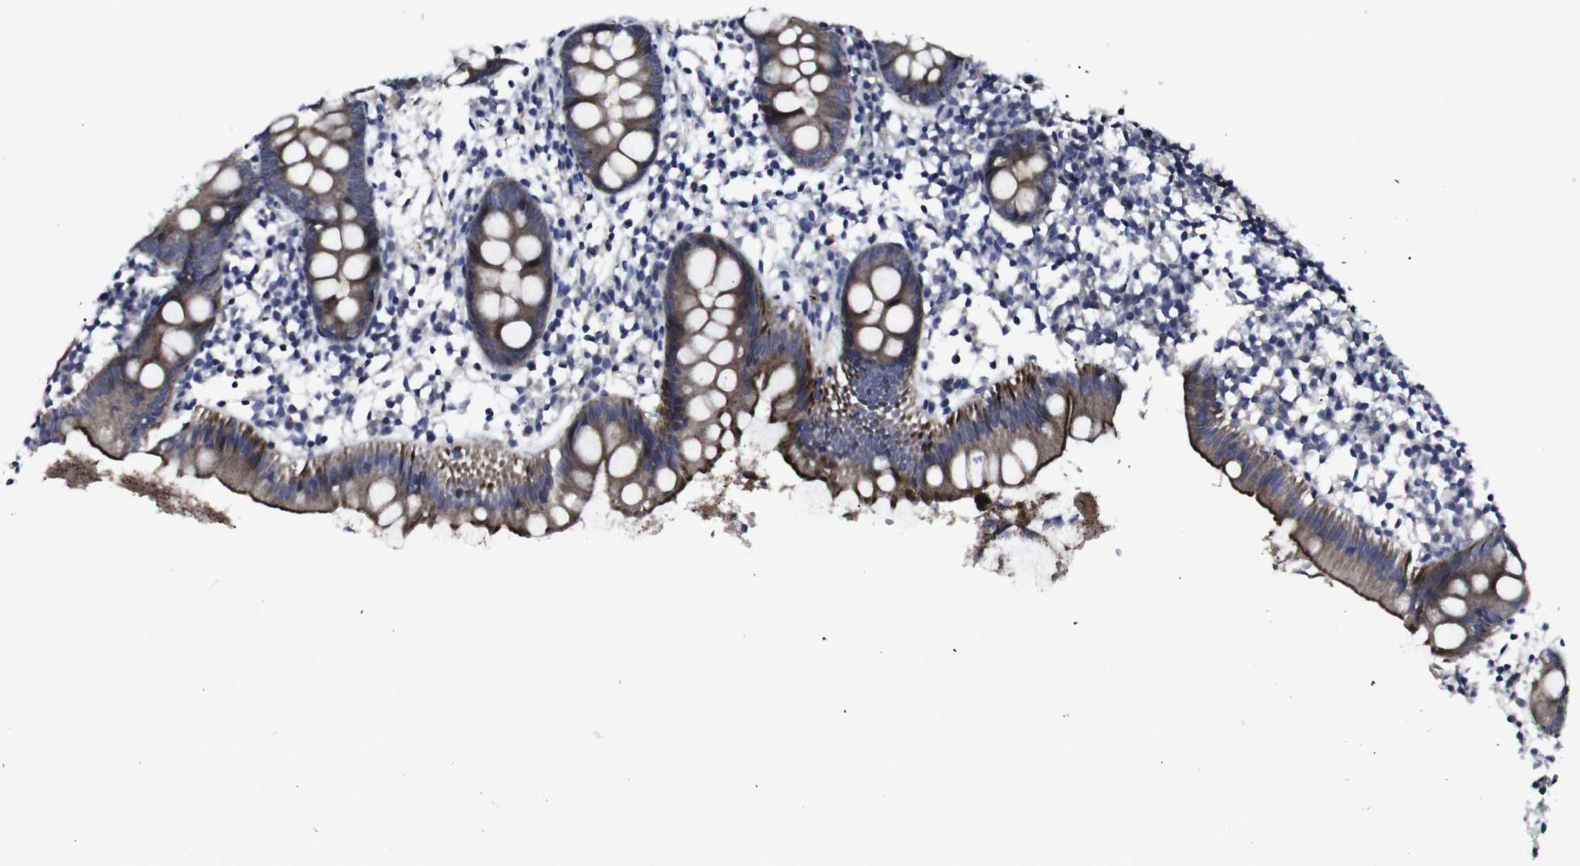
{"staining": {"intensity": "strong", "quantity": ">75%", "location": "cytoplasmic/membranous"}, "tissue": "appendix", "cell_type": "Glandular cells", "image_type": "normal", "snomed": [{"axis": "morphology", "description": "Normal tissue, NOS"}, {"axis": "topography", "description": "Appendix"}], "caption": "Immunohistochemistry (IHC) micrograph of normal human appendix stained for a protein (brown), which exhibits high levels of strong cytoplasmic/membranous positivity in approximately >75% of glandular cells.", "gene": "HPRT1", "patient": {"sex": "female", "age": 20}}